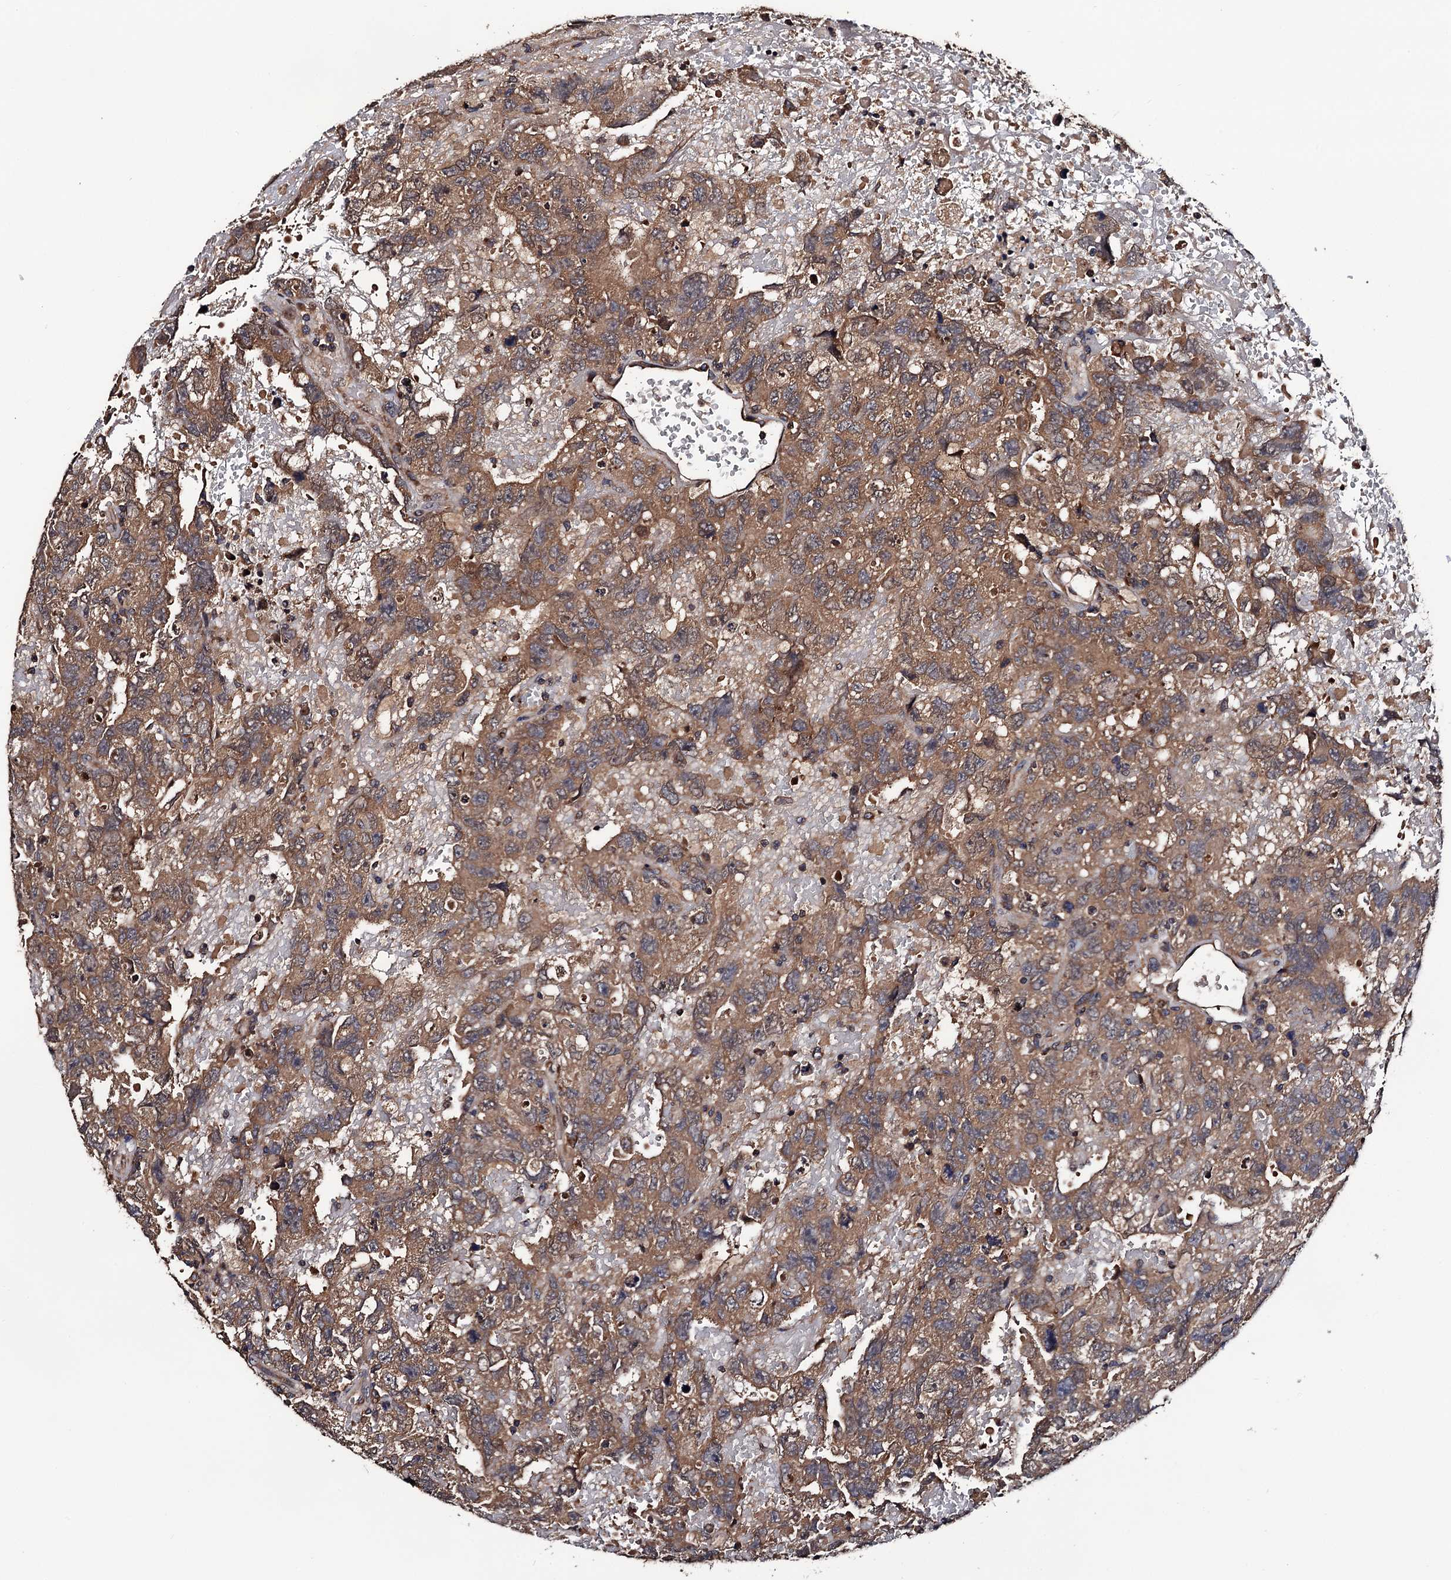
{"staining": {"intensity": "moderate", "quantity": ">75%", "location": "cytoplasmic/membranous"}, "tissue": "testis cancer", "cell_type": "Tumor cells", "image_type": "cancer", "snomed": [{"axis": "morphology", "description": "Carcinoma, Embryonal, NOS"}, {"axis": "topography", "description": "Testis"}], "caption": "Testis cancer (embryonal carcinoma) tissue reveals moderate cytoplasmic/membranous positivity in approximately >75% of tumor cells The protein of interest is stained brown, and the nuclei are stained in blue (DAB (3,3'-diaminobenzidine) IHC with brightfield microscopy, high magnification).", "gene": "RGS11", "patient": {"sex": "male", "age": 45}}